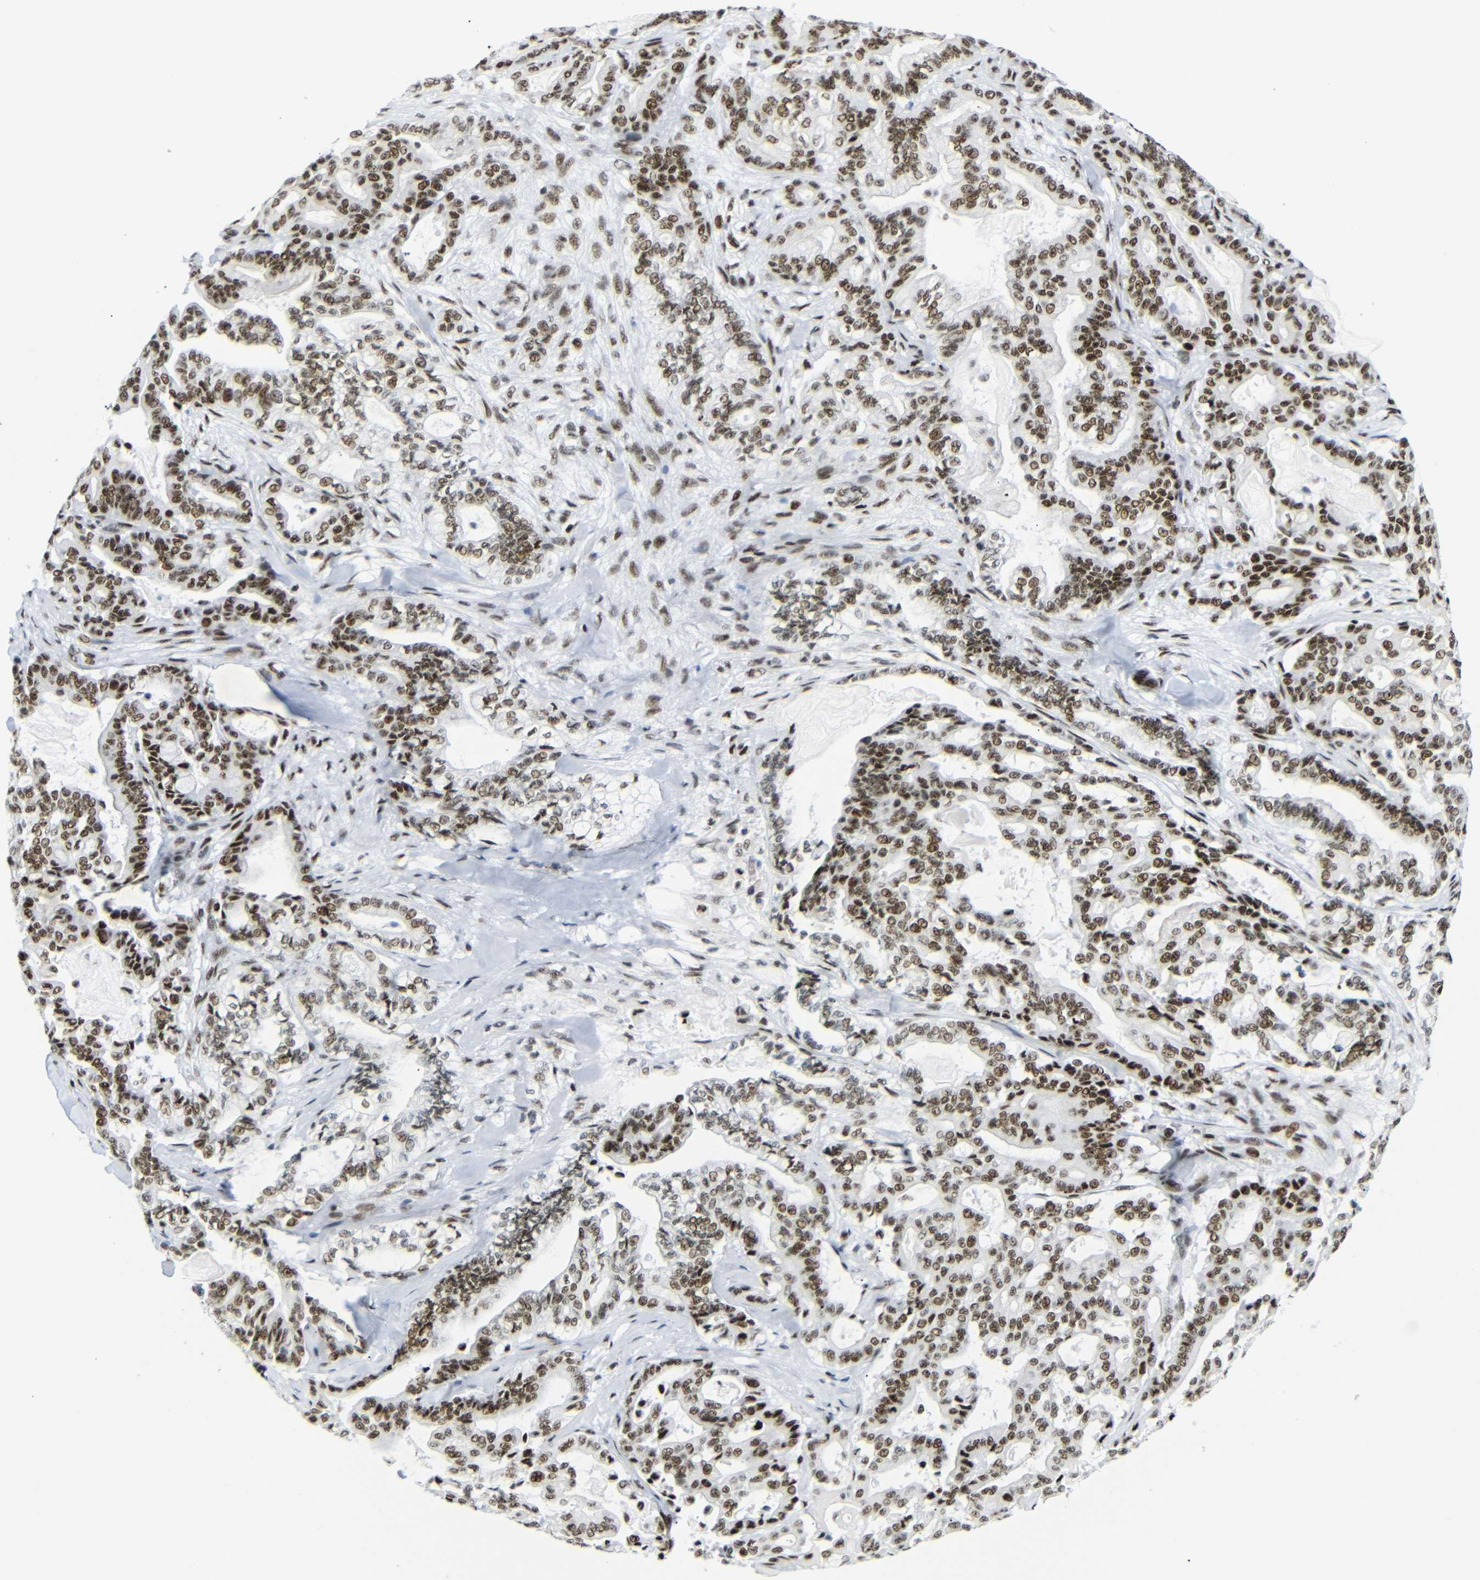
{"staining": {"intensity": "strong", "quantity": ">75%", "location": "nuclear"}, "tissue": "pancreatic cancer", "cell_type": "Tumor cells", "image_type": "cancer", "snomed": [{"axis": "morphology", "description": "Adenocarcinoma, NOS"}, {"axis": "topography", "description": "Pancreas"}], "caption": "Protein analysis of pancreatic adenocarcinoma tissue displays strong nuclear expression in approximately >75% of tumor cells. Using DAB (3,3'-diaminobenzidine) (brown) and hematoxylin (blue) stains, captured at high magnification using brightfield microscopy.", "gene": "TRA2B", "patient": {"sex": "male", "age": 63}}